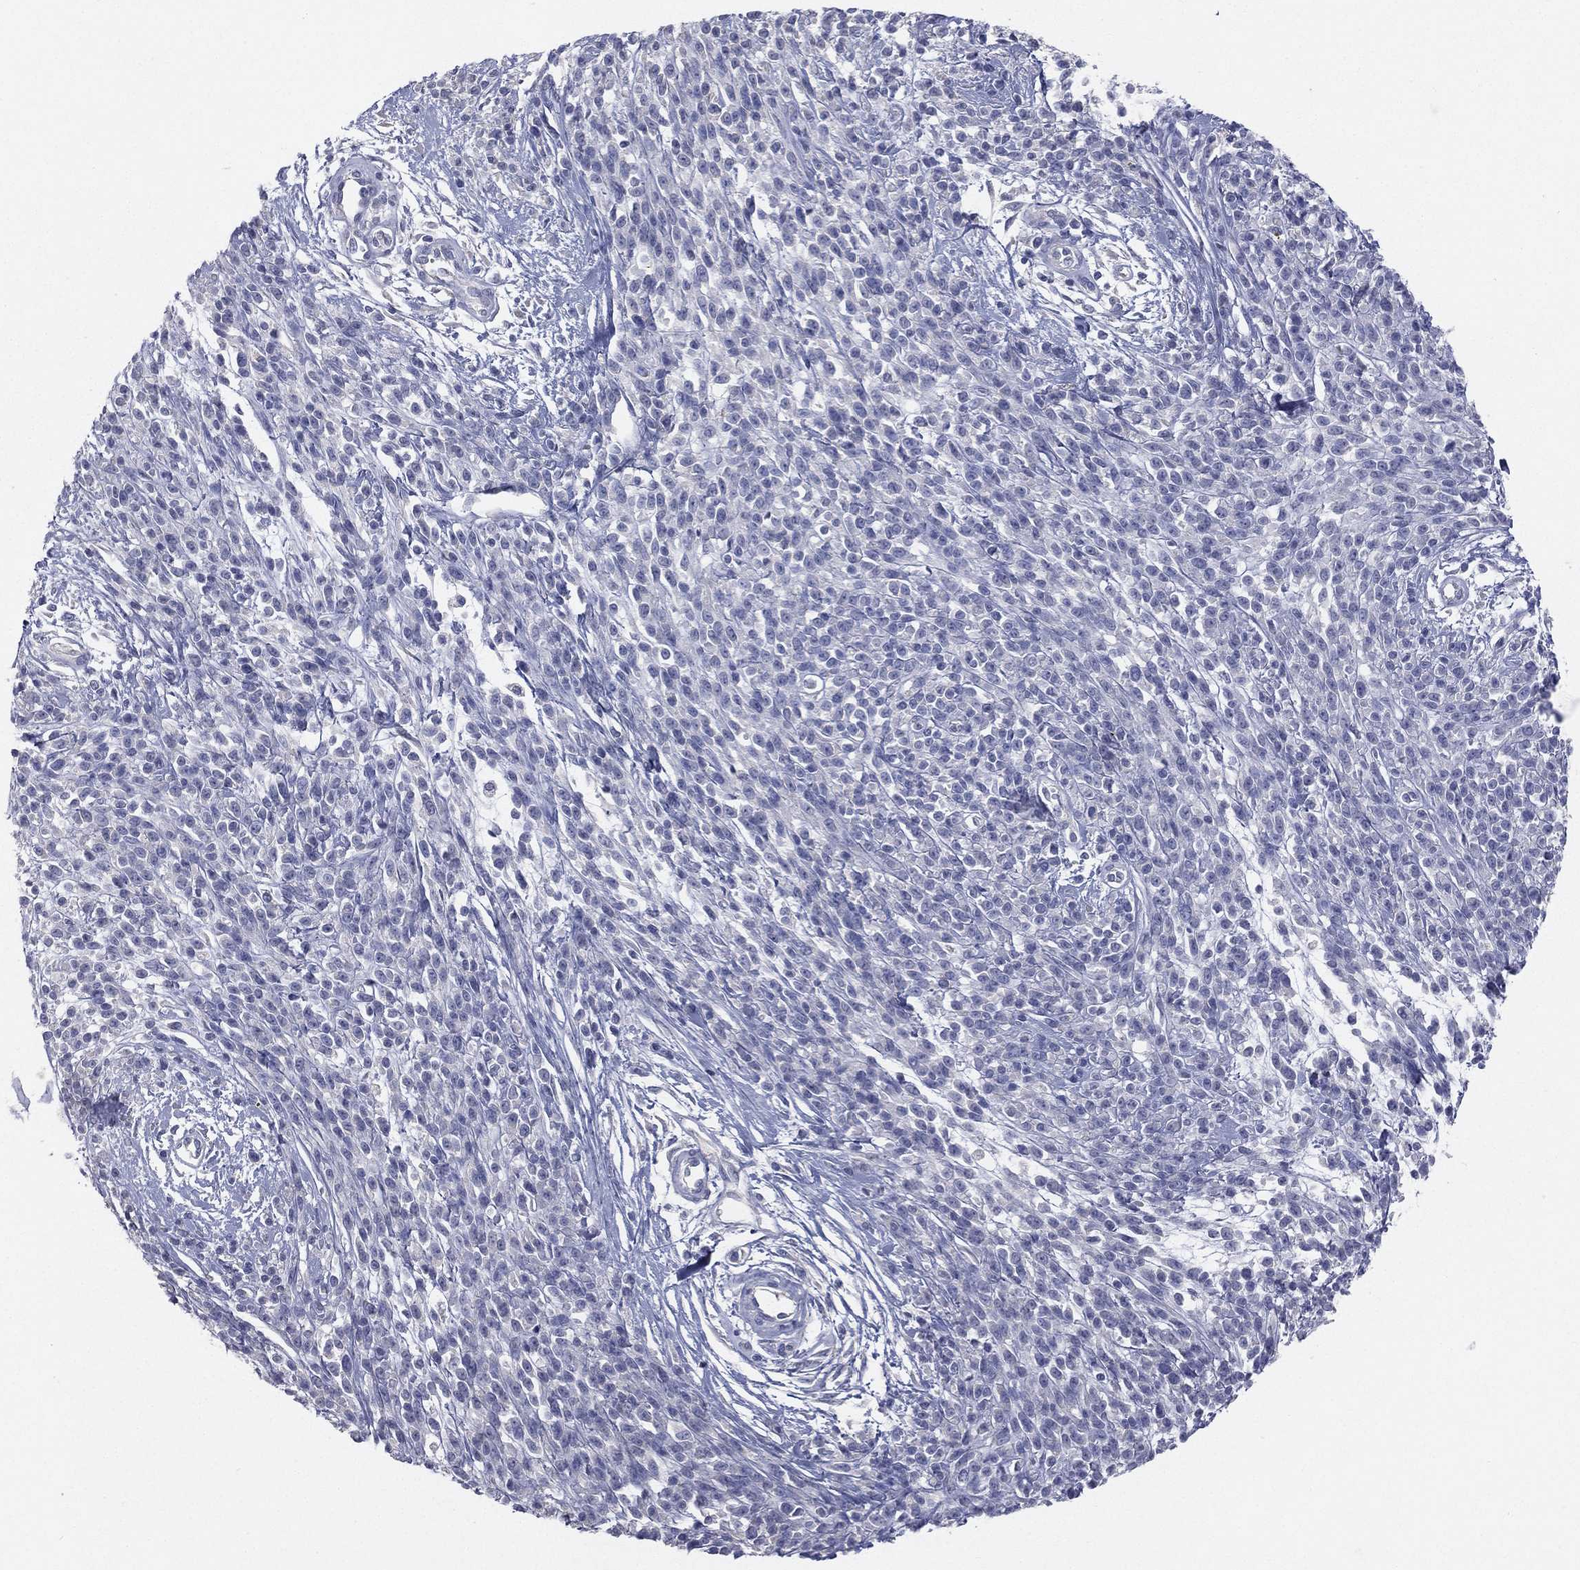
{"staining": {"intensity": "negative", "quantity": "none", "location": "none"}, "tissue": "melanoma", "cell_type": "Tumor cells", "image_type": "cancer", "snomed": [{"axis": "morphology", "description": "Malignant melanoma, NOS"}, {"axis": "topography", "description": "Skin"}, {"axis": "topography", "description": "Skin of trunk"}], "caption": "Immunohistochemistry image of malignant melanoma stained for a protein (brown), which shows no expression in tumor cells.", "gene": "STK31", "patient": {"sex": "male", "age": 74}}